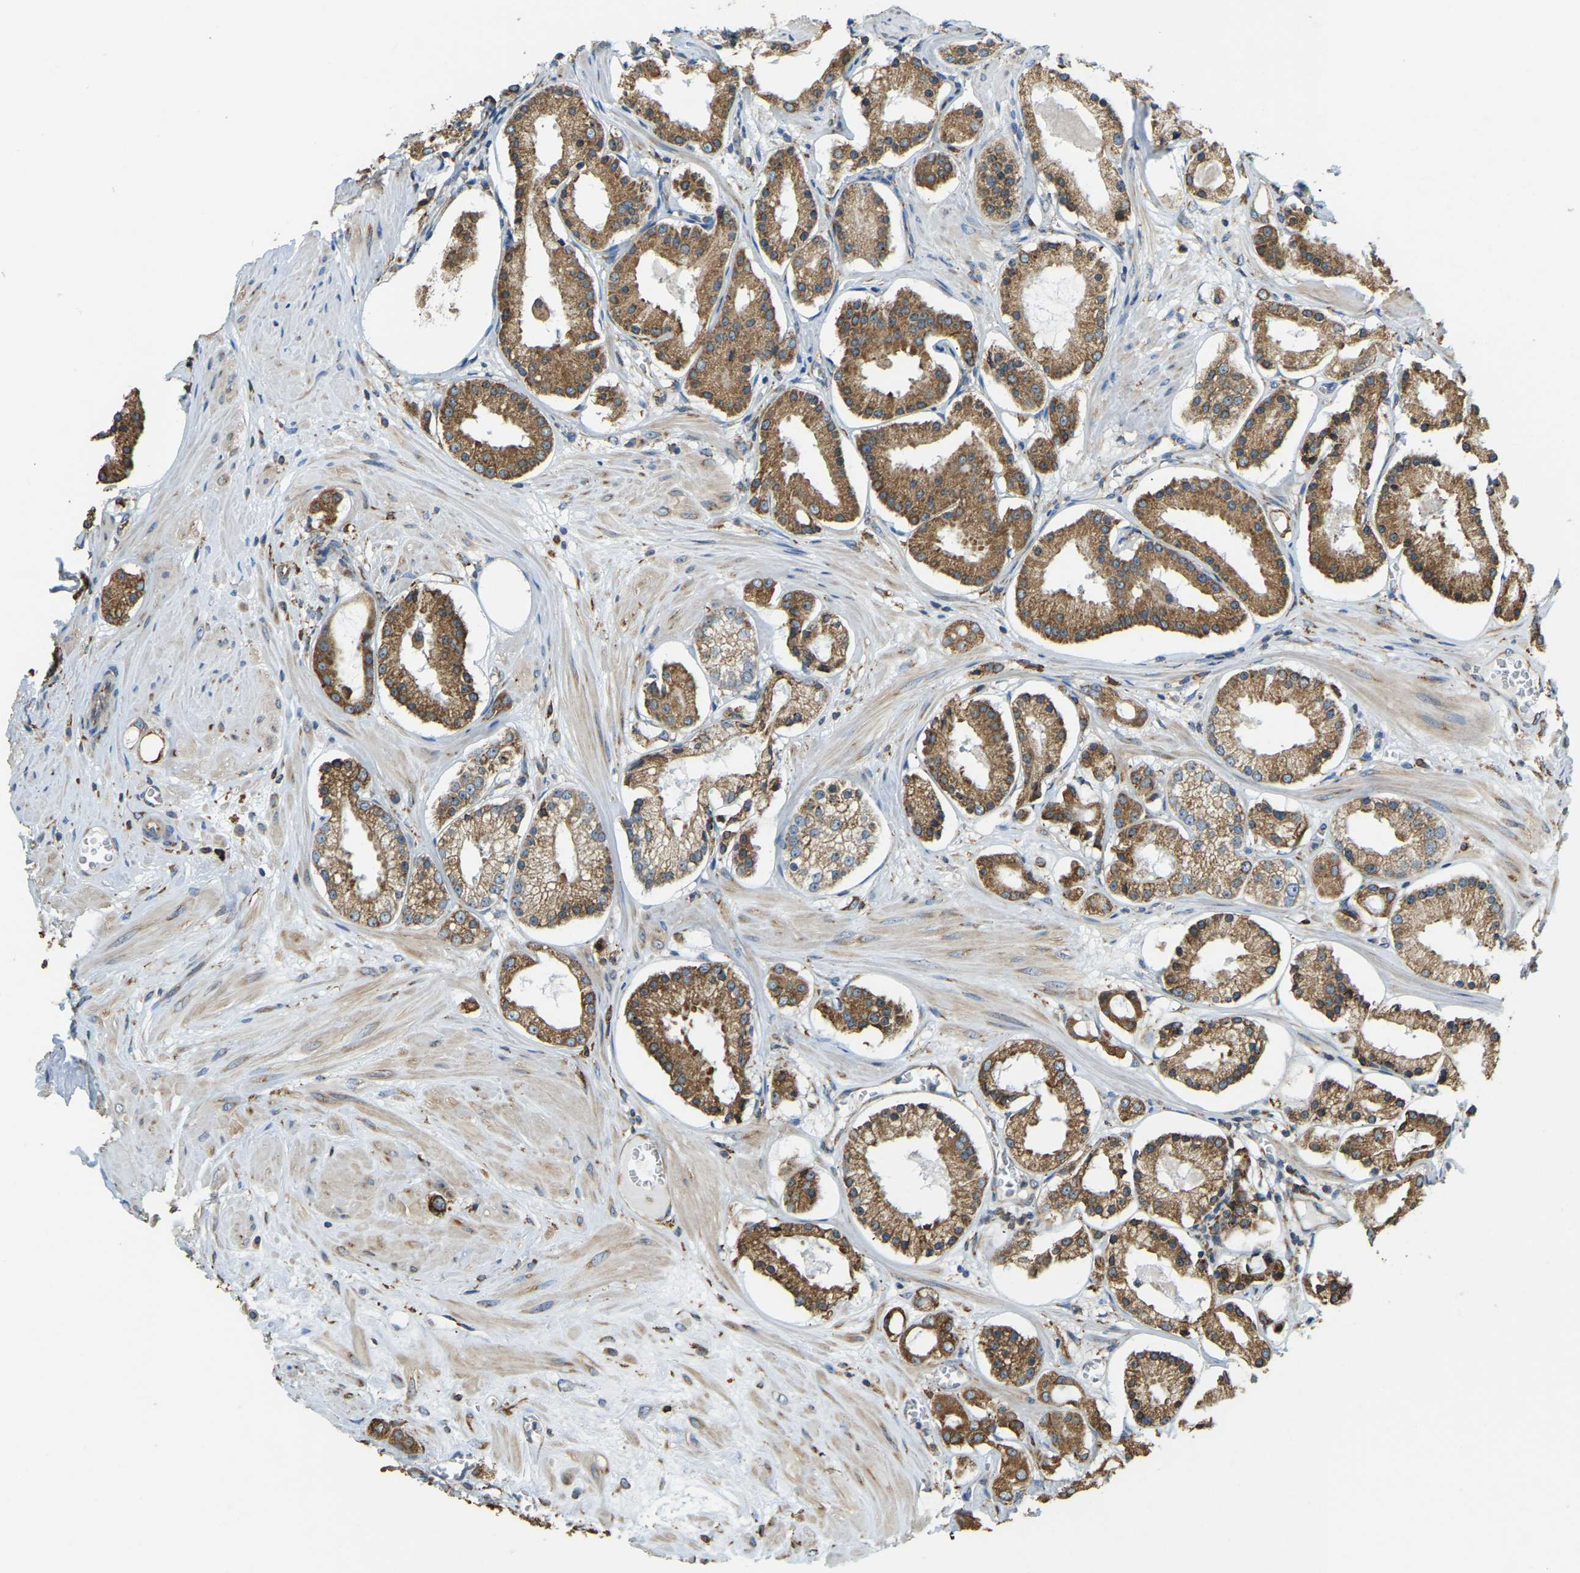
{"staining": {"intensity": "moderate", "quantity": ">75%", "location": "cytoplasmic/membranous"}, "tissue": "prostate cancer", "cell_type": "Tumor cells", "image_type": "cancer", "snomed": [{"axis": "morphology", "description": "Adenocarcinoma, High grade"}, {"axis": "topography", "description": "Prostate"}], "caption": "Moderate cytoplasmic/membranous staining is identified in about >75% of tumor cells in prostate adenocarcinoma (high-grade).", "gene": "RNF115", "patient": {"sex": "male", "age": 66}}